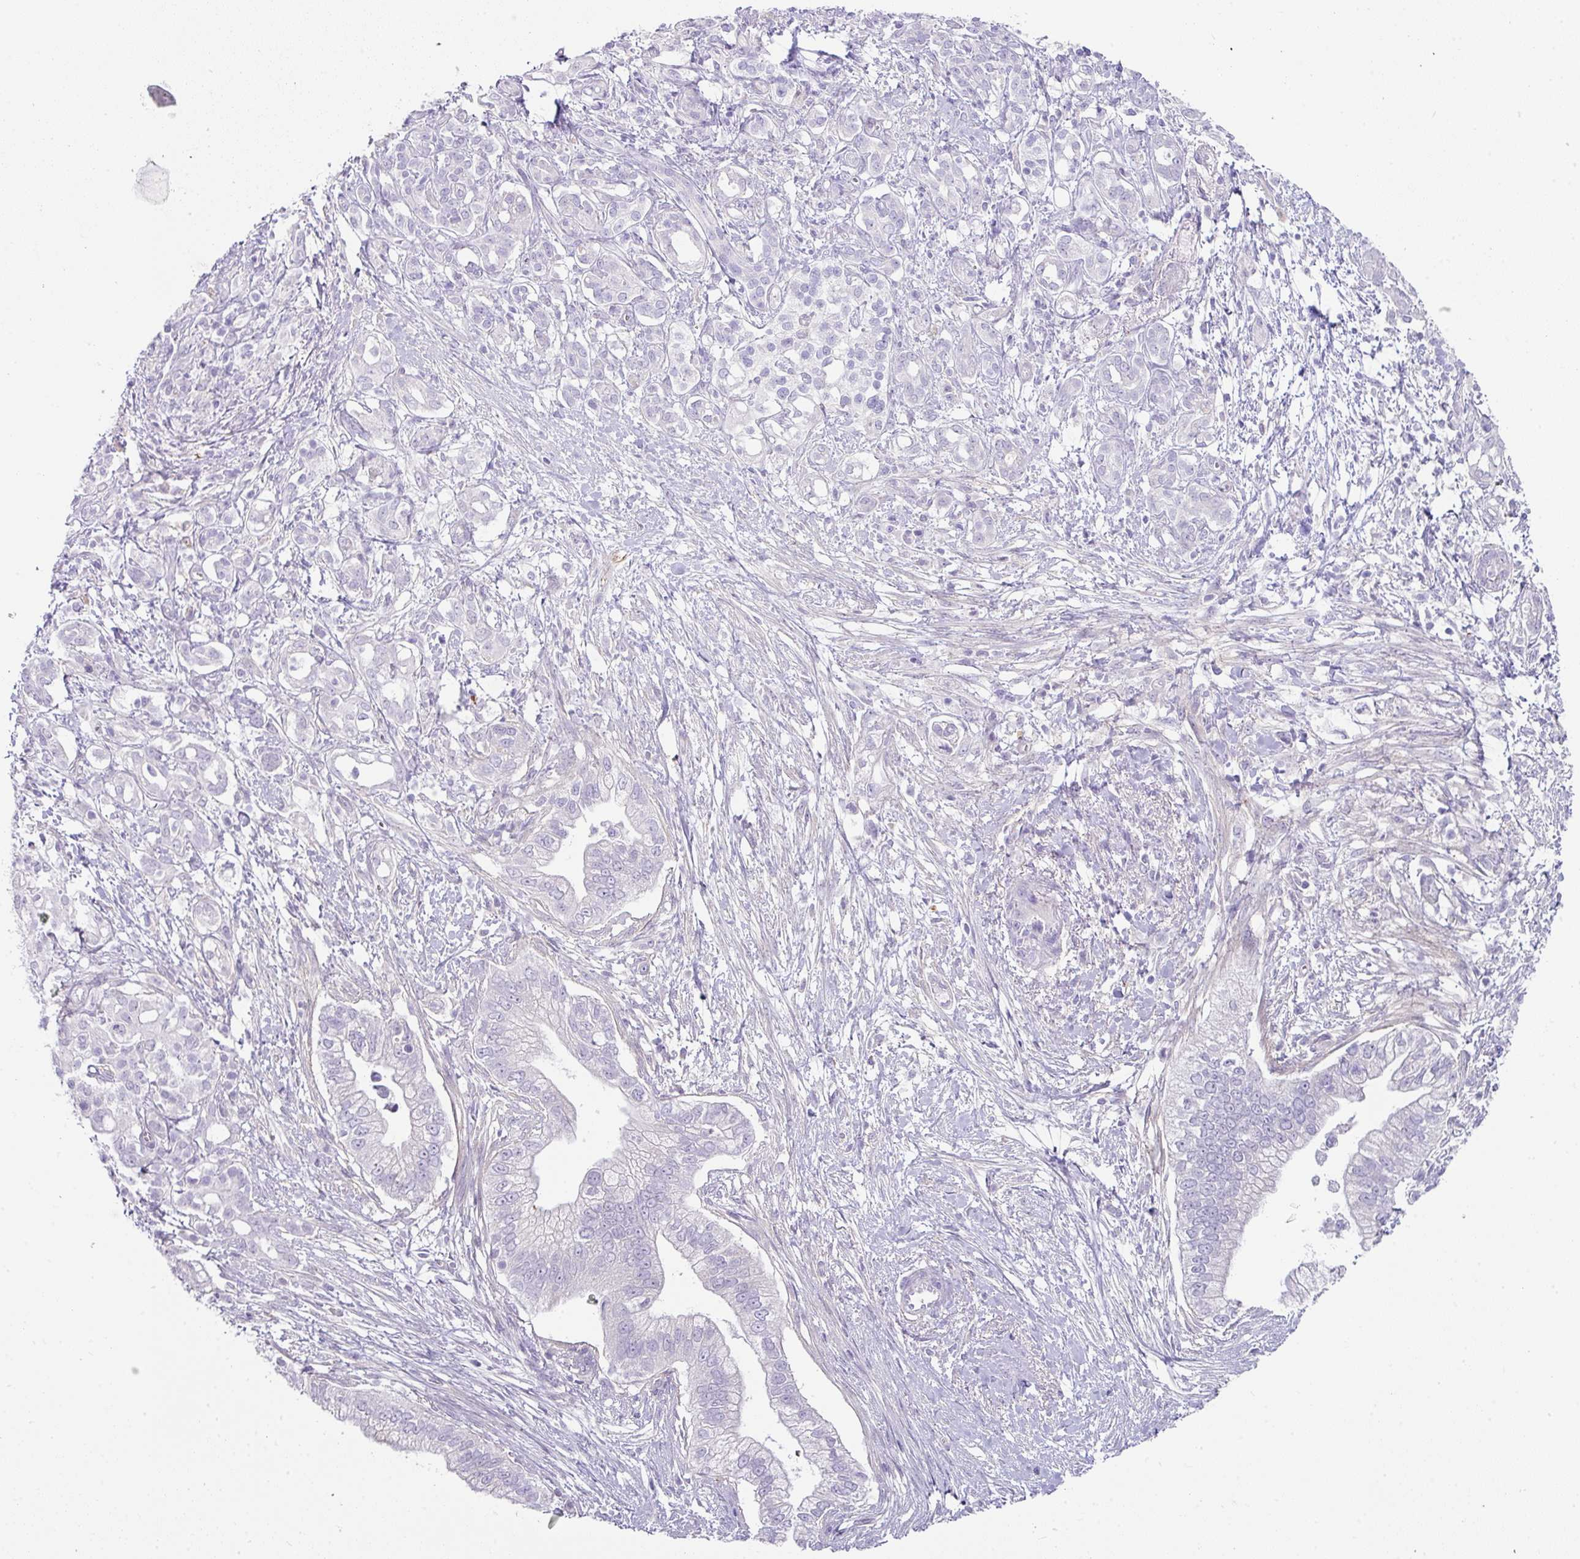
{"staining": {"intensity": "negative", "quantity": "none", "location": "none"}, "tissue": "pancreatic cancer", "cell_type": "Tumor cells", "image_type": "cancer", "snomed": [{"axis": "morphology", "description": "Adenocarcinoma, NOS"}, {"axis": "topography", "description": "Pancreas"}], "caption": "An immunohistochemistry histopathology image of pancreatic cancer is shown. There is no staining in tumor cells of pancreatic cancer. (Immunohistochemistry, brightfield microscopy, high magnification).", "gene": "OR52N1", "patient": {"sex": "male", "age": 70}}